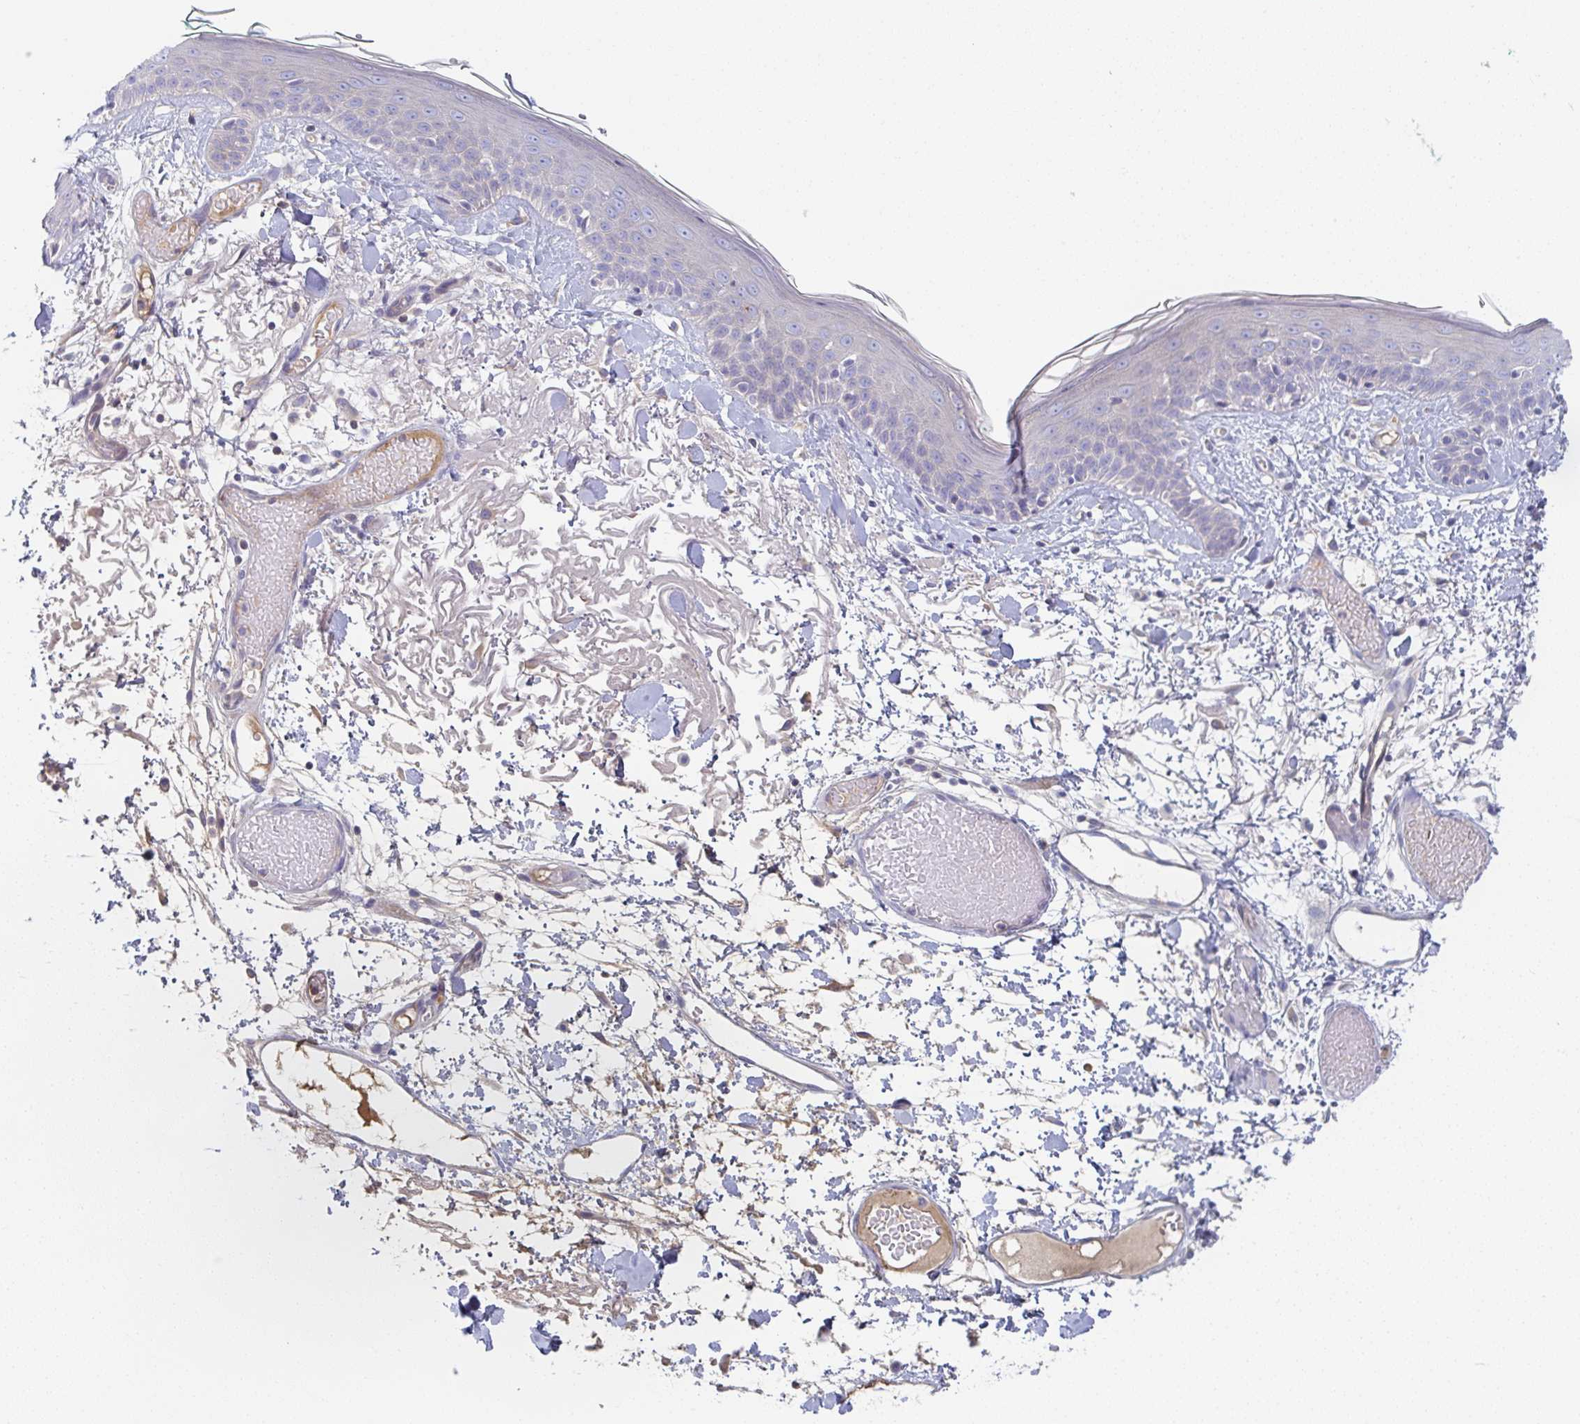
{"staining": {"intensity": "negative", "quantity": "none", "location": "none"}, "tissue": "skin", "cell_type": "Fibroblasts", "image_type": "normal", "snomed": [{"axis": "morphology", "description": "Normal tissue, NOS"}, {"axis": "topography", "description": "Skin"}], "caption": "Fibroblasts are negative for brown protein staining in benign skin.", "gene": "AMPD2", "patient": {"sex": "male", "age": 79}}